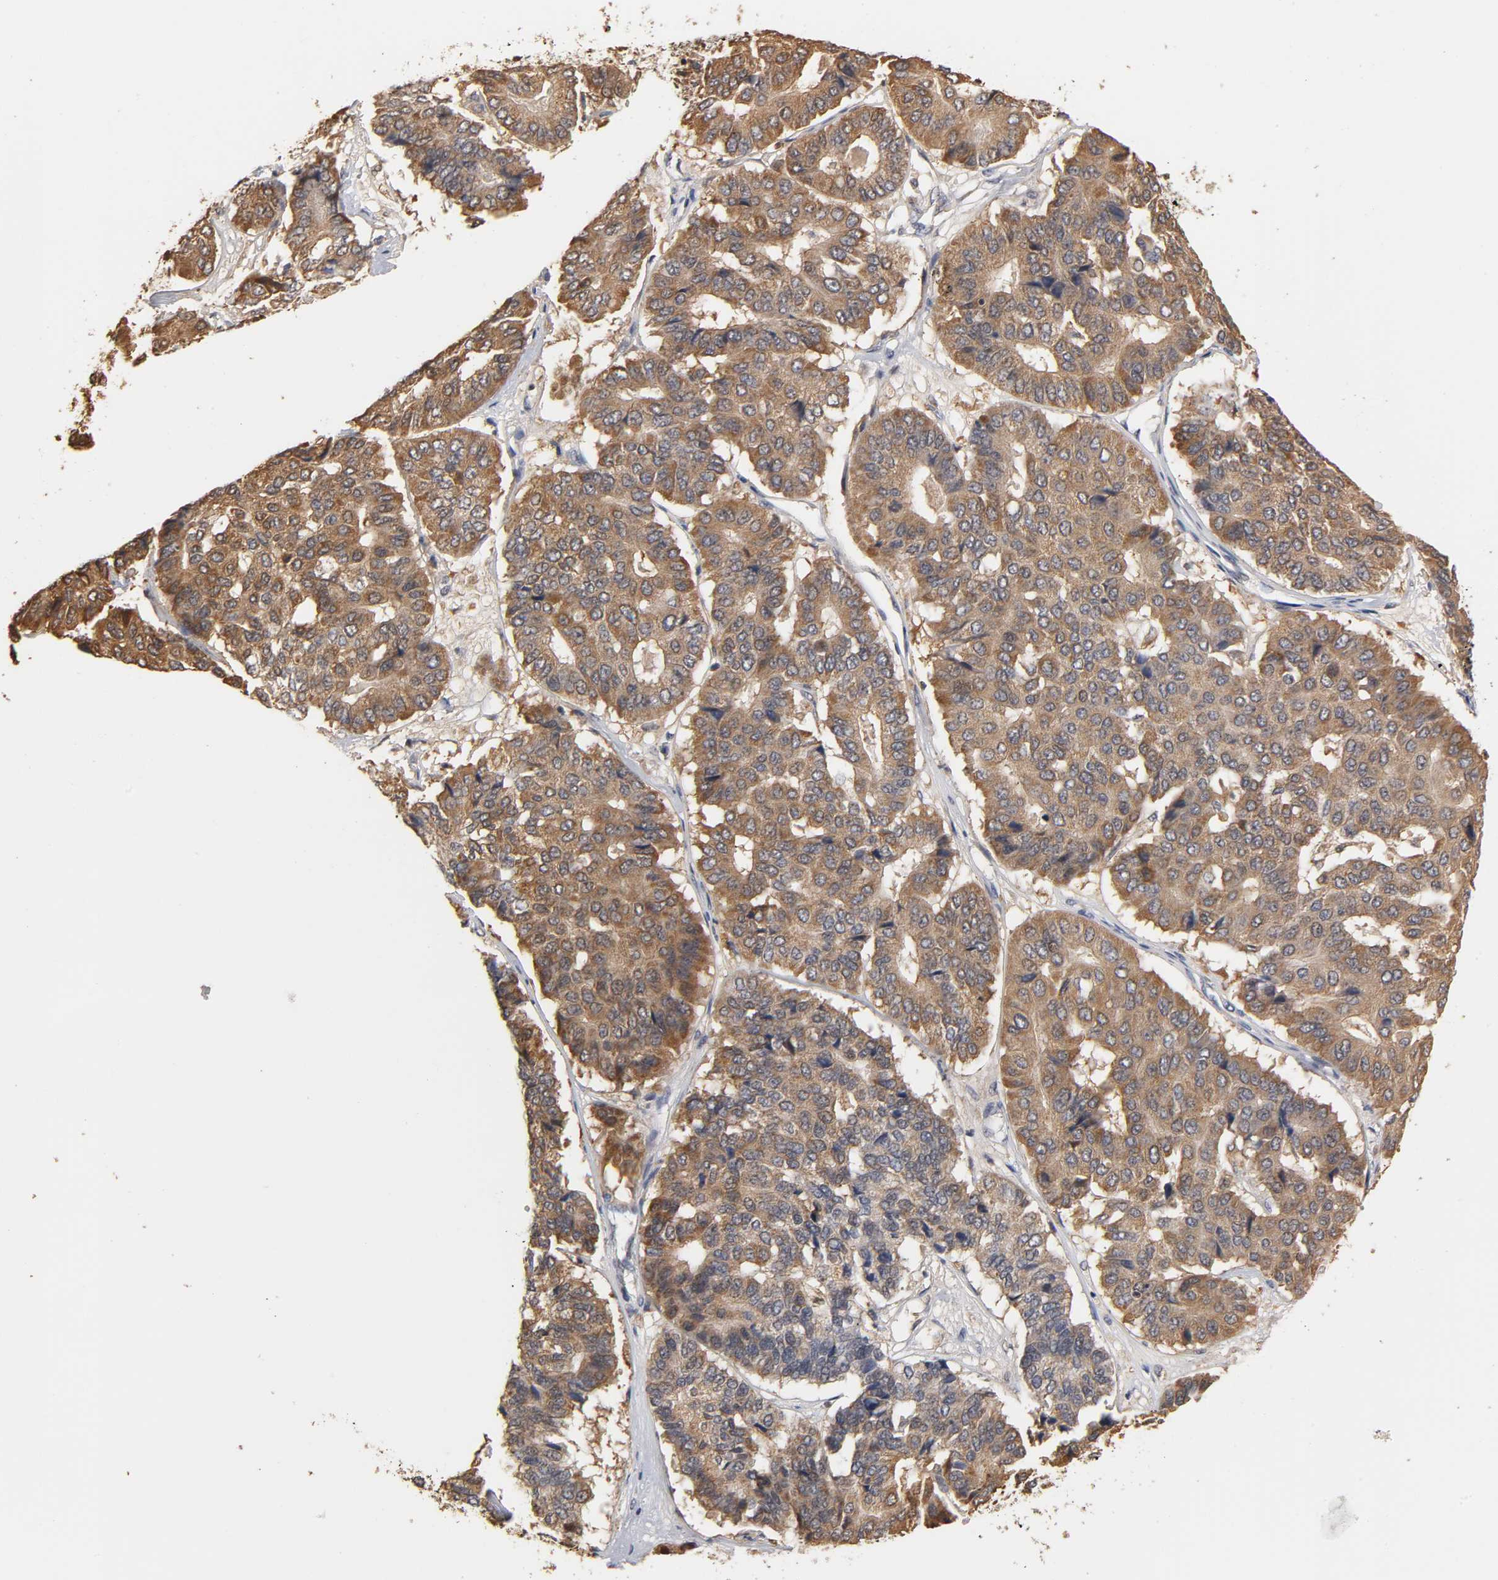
{"staining": {"intensity": "strong", "quantity": ">75%", "location": "cytoplasmic/membranous"}, "tissue": "pancreatic cancer", "cell_type": "Tumor cells", "image_type": "cancer", "snomed": [{"axis": "morphology", "description": "Adenocarcinoma, NOS"}, {"axis": "topography", "description": "Pancreas"}], "caption": "Protein staining reveals strong cytoplasmic/membranous positivity in about >75% of tumor cells in adenocarcinoma (pancreatic).", "gene": "GSTZ1", "patient": {"sex": "male", "age": 50}}